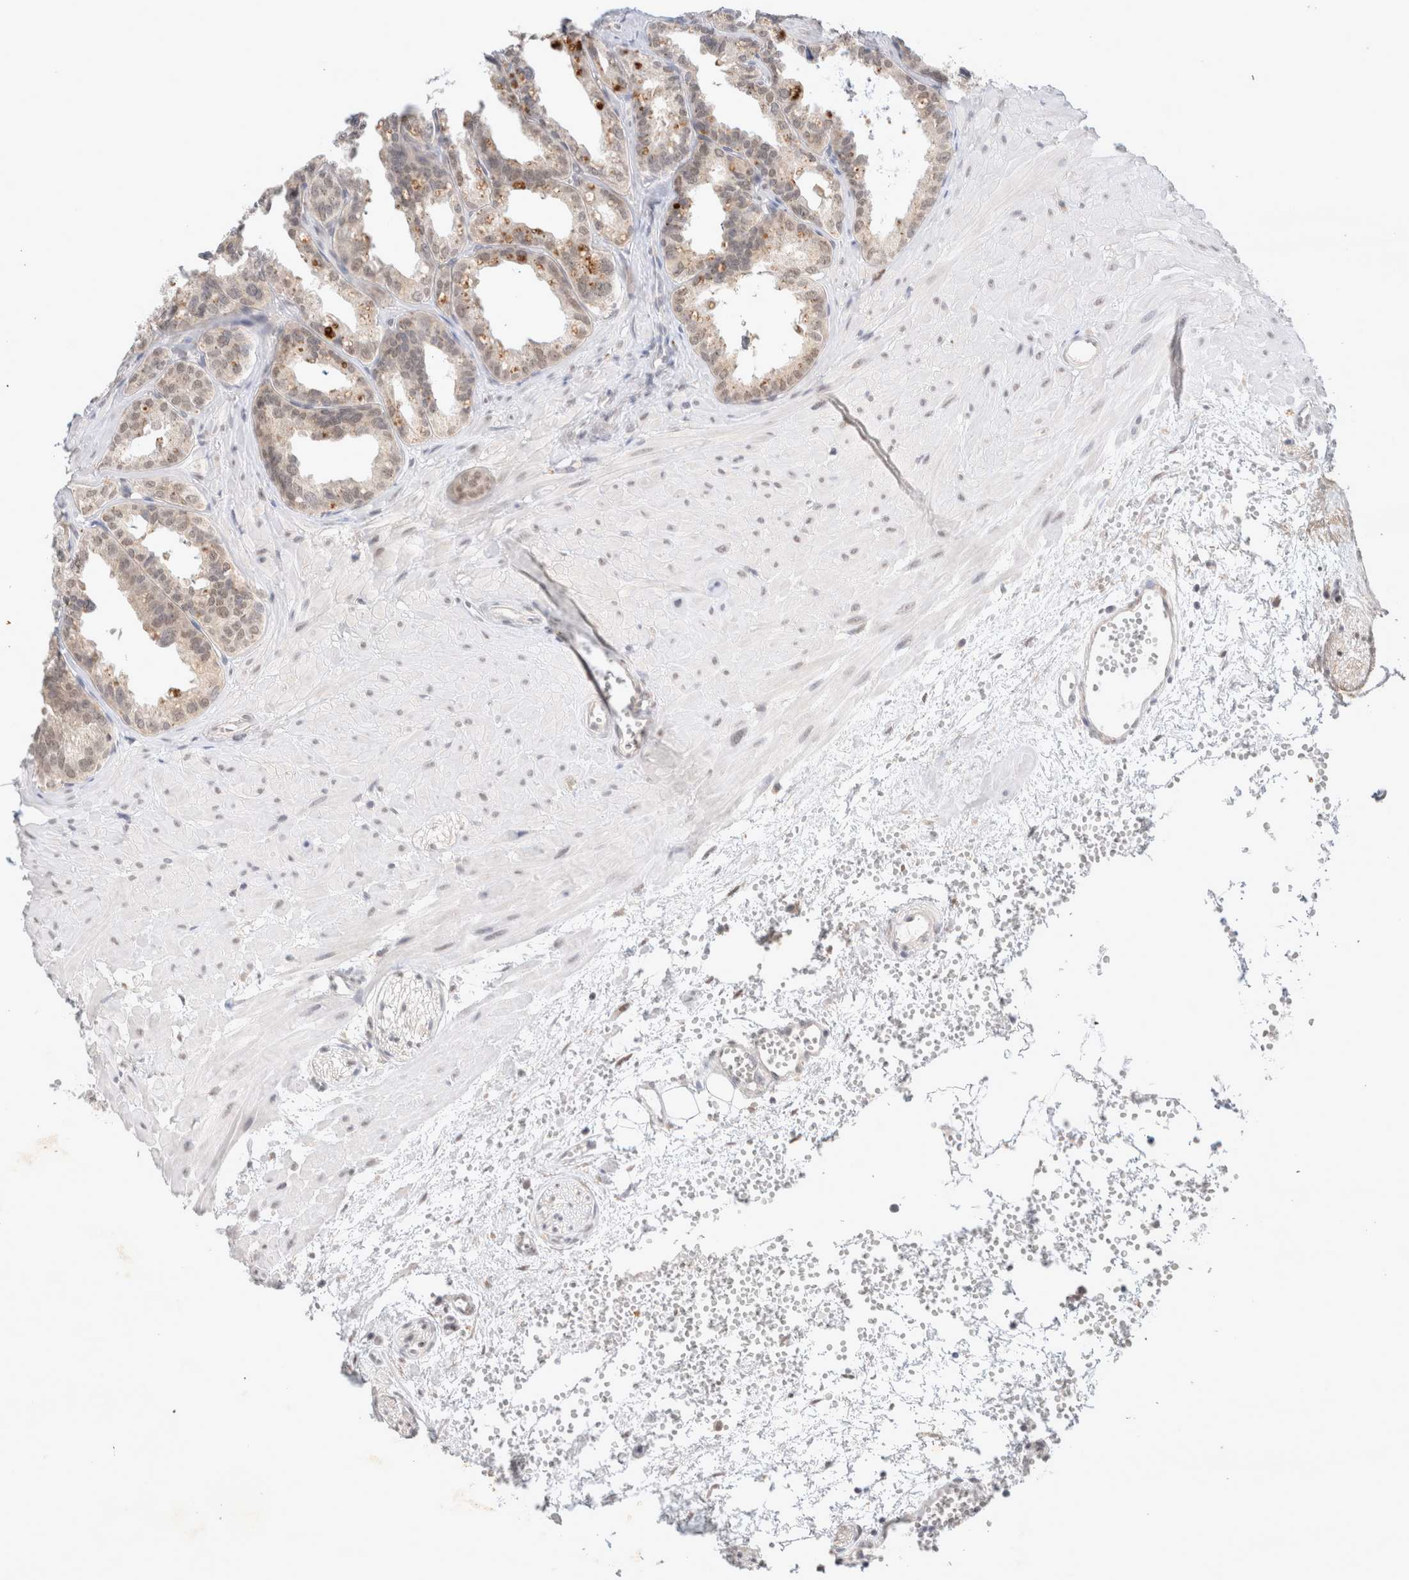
{"staining": {"intensity": "weak", "quantity": "<25%", "location": "cytoplasmic/membranous,nuclear"}, "tissue": "seminal vesicle", "cell_type": "Glandular cells", "image_type": "normal", "snomed": [{"axis": "morphology", "description": "Normal tissue, NOS"}, {"axis": "topography", "description": "Prostate"}, {"axis": "topography", "description": "Seminal veicle"}], "caption": "High magnification brightfield microscopy of benign seminal vesicle stained with DAB (3,3'-diaminobenzidine) (brown) and counterstained with hematoxylin (blue): glandular cells show no significant positivity. Nuclei are stained in blue.", "gene": "FBXO42", "patient": {"sex": "male", "age": 51}}